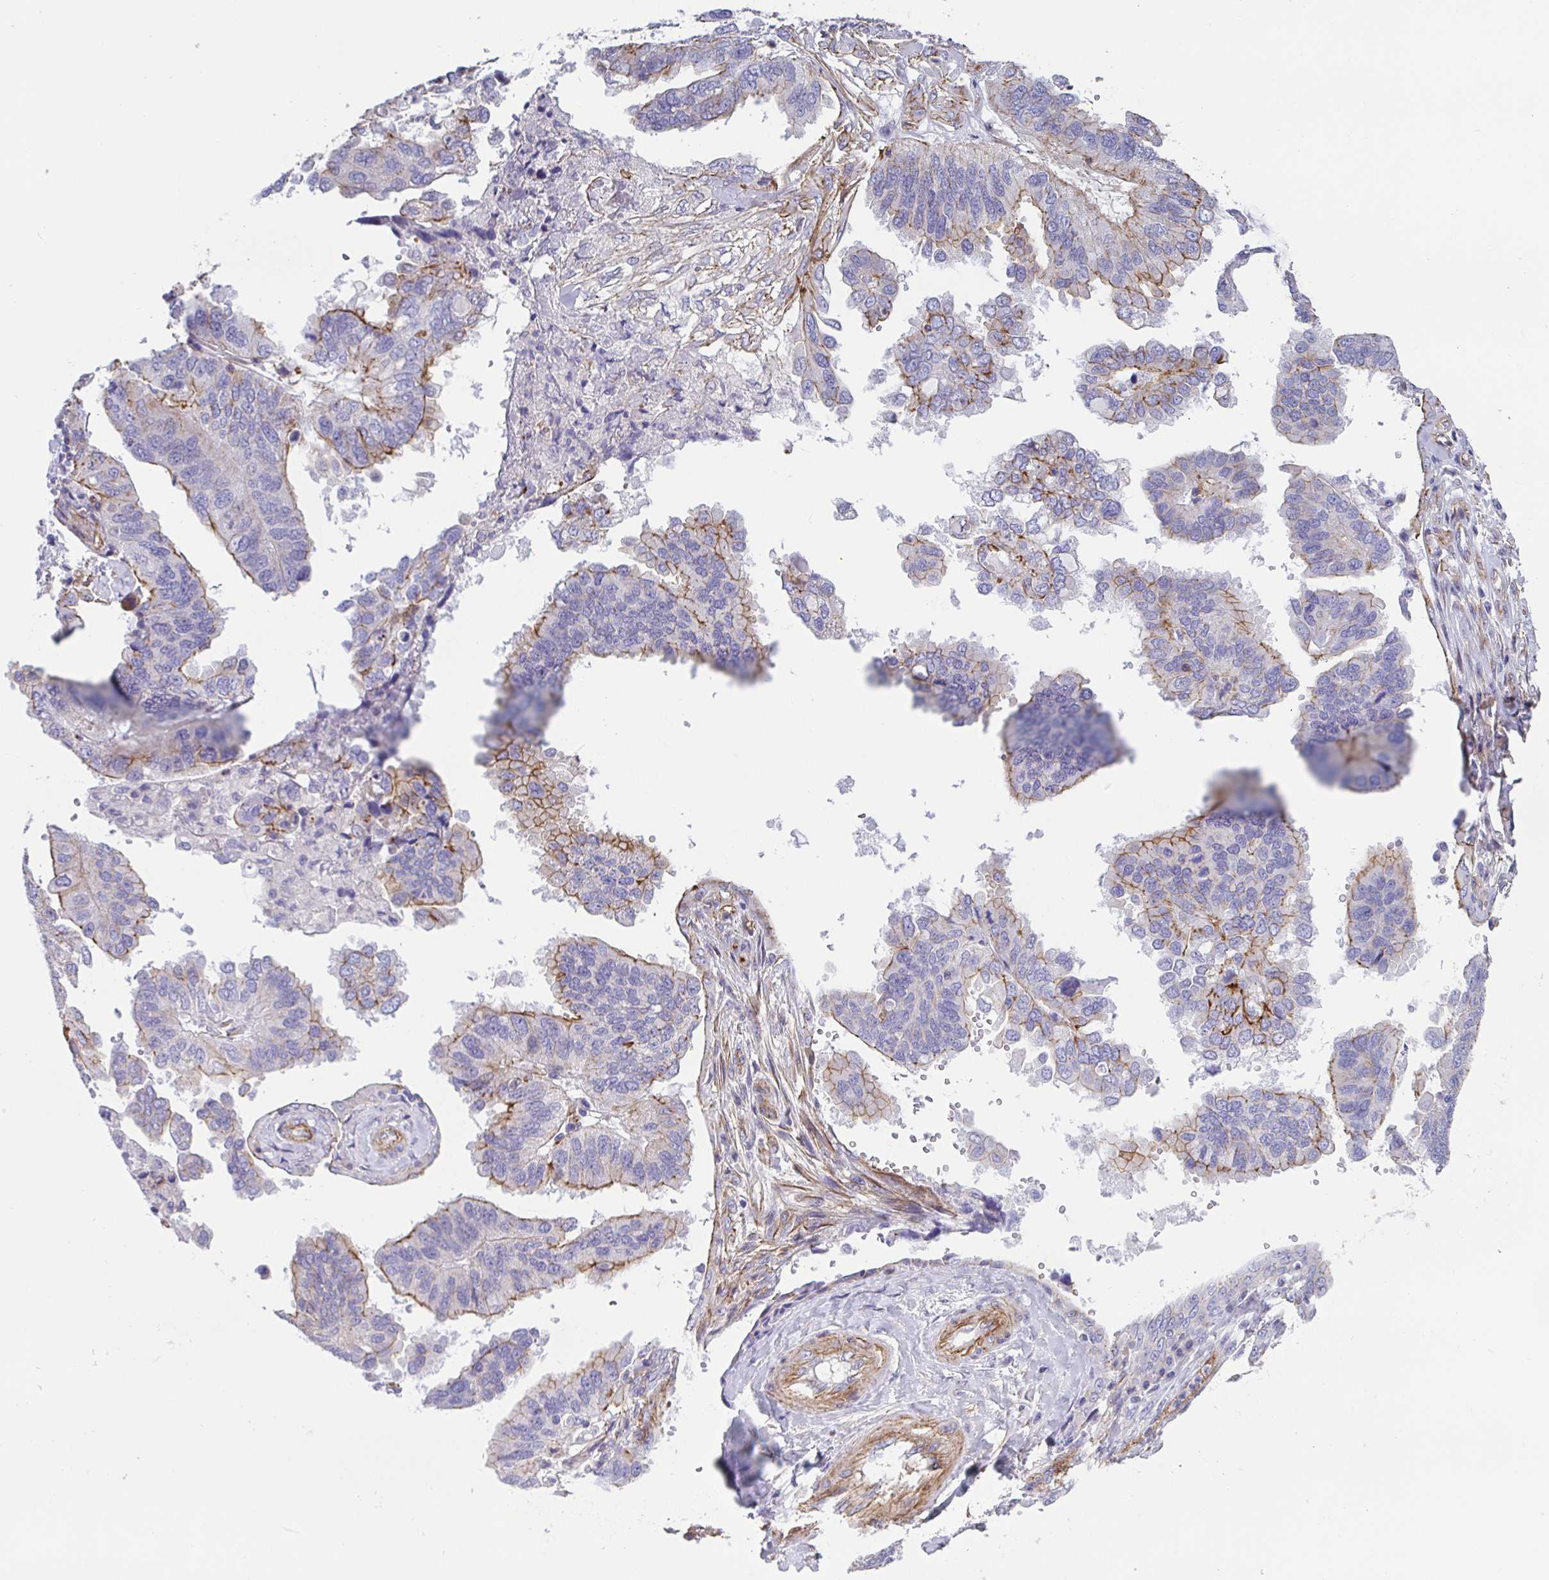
{"staining": {"intensity": "moderate", "quantity": "25%-75%", "location": "cytoplasmic/membranous"}, "tissue": "ovarian cancer", "cell_type": "Tumor cells", "image_type": "cancer", "snomed": [{"axis": "morphology", "description": "Cystadenocarcinoma, serous, NOS"}, {"axis": "topography", "description": "Ovary"}], "caption": "A high-resolution image shows IHC staining of ovarian serous cystadenocarcinoma, which exhibits moderate cytoplasmic/membranous positivity in approximately 25%-75% of tumor cells.", "gene": "TRAM2", "patient": {"sex": "female", "age": 79}}